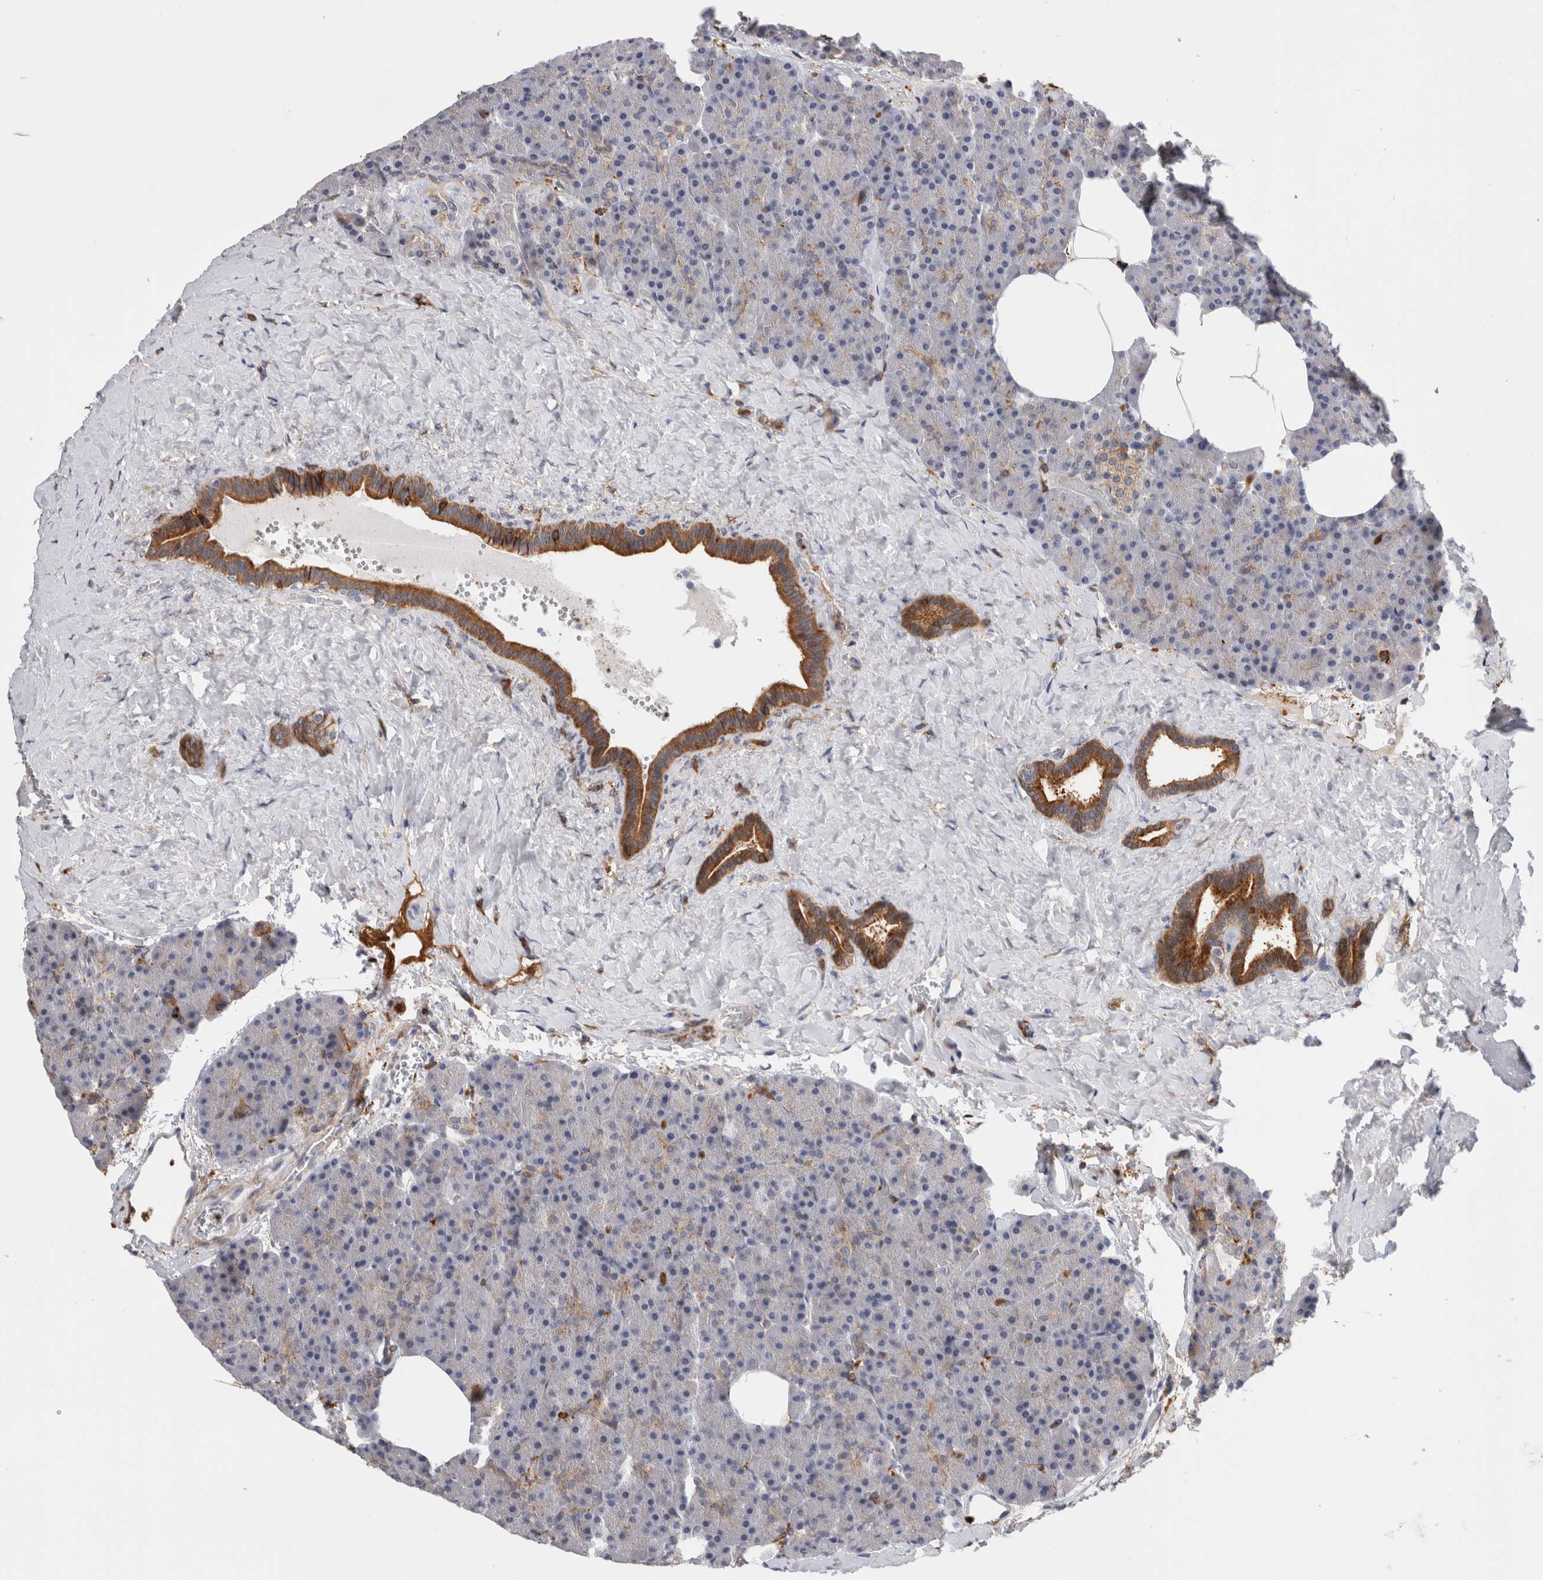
{"staining": {"intensity": "strong", "quantity": "<25%", "location": "cytoplasmic/membranous"}, "tissue": "pancreas", "cell_type": "Exocrine glandular cells", "image_type": "normal", "snomed": [{"axis": "morphology", "description": "Normal tissue, NOS"}, {"axis": "morphology", "description": "Carcinoid, malignant, NOS"}, {"axis": "topography", "description": "Pancreas"}], "caption": "A histopathology image of pancreas stained for a protein shows strong cytoplasmic/membranous brown staining in exocrine glandular cells. (Stains: DAB (3,3'-diaminobenzidine) in brown, nuclei in blue, Microscopy: brightfield microscopy at high magnification).", "gene": "CCDC88B", "patient": {"sex": "female", "age": 35}}